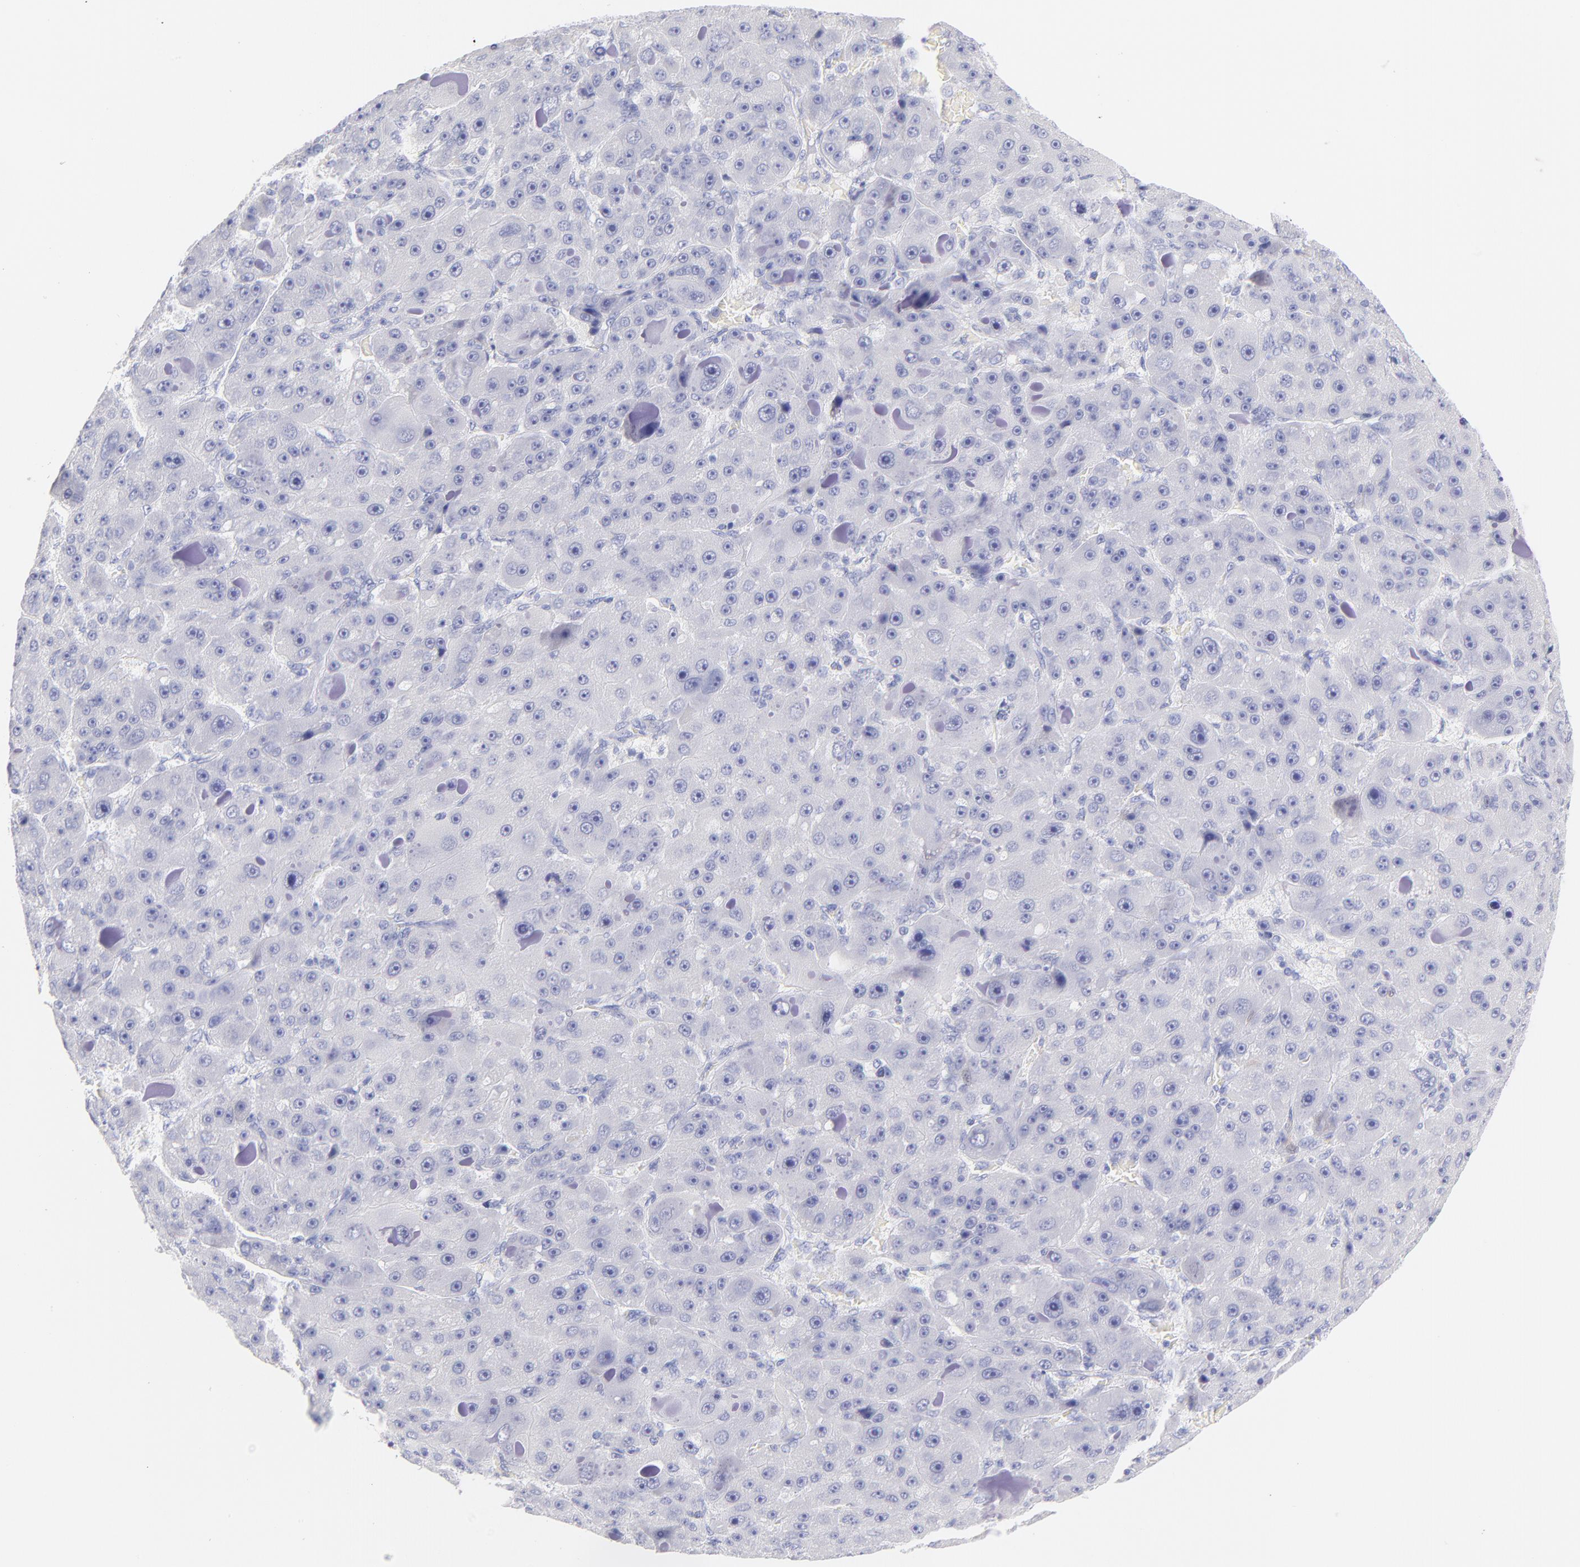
{"staining": {"intensity": "negative", "quantity": "none", "location": "none"}, "tissue": "liver cancer", "cell_type": "Tumor cells", "image_type": "cancer", "snomed": [{"axis": "morphology", "description": "Carcinoma, Hepatocellular, NOS"}, {"axis": "topography", "description": "Liver"}], "caption": "Immunohistochemistry (IHC) micrograph of hepatocellular carcinoma (liver) stained for a protein (brown), which demonstrates no positivity in tumor cells.", "gene": "SCGN", "patient": {"sex": "male", "age": 76}}